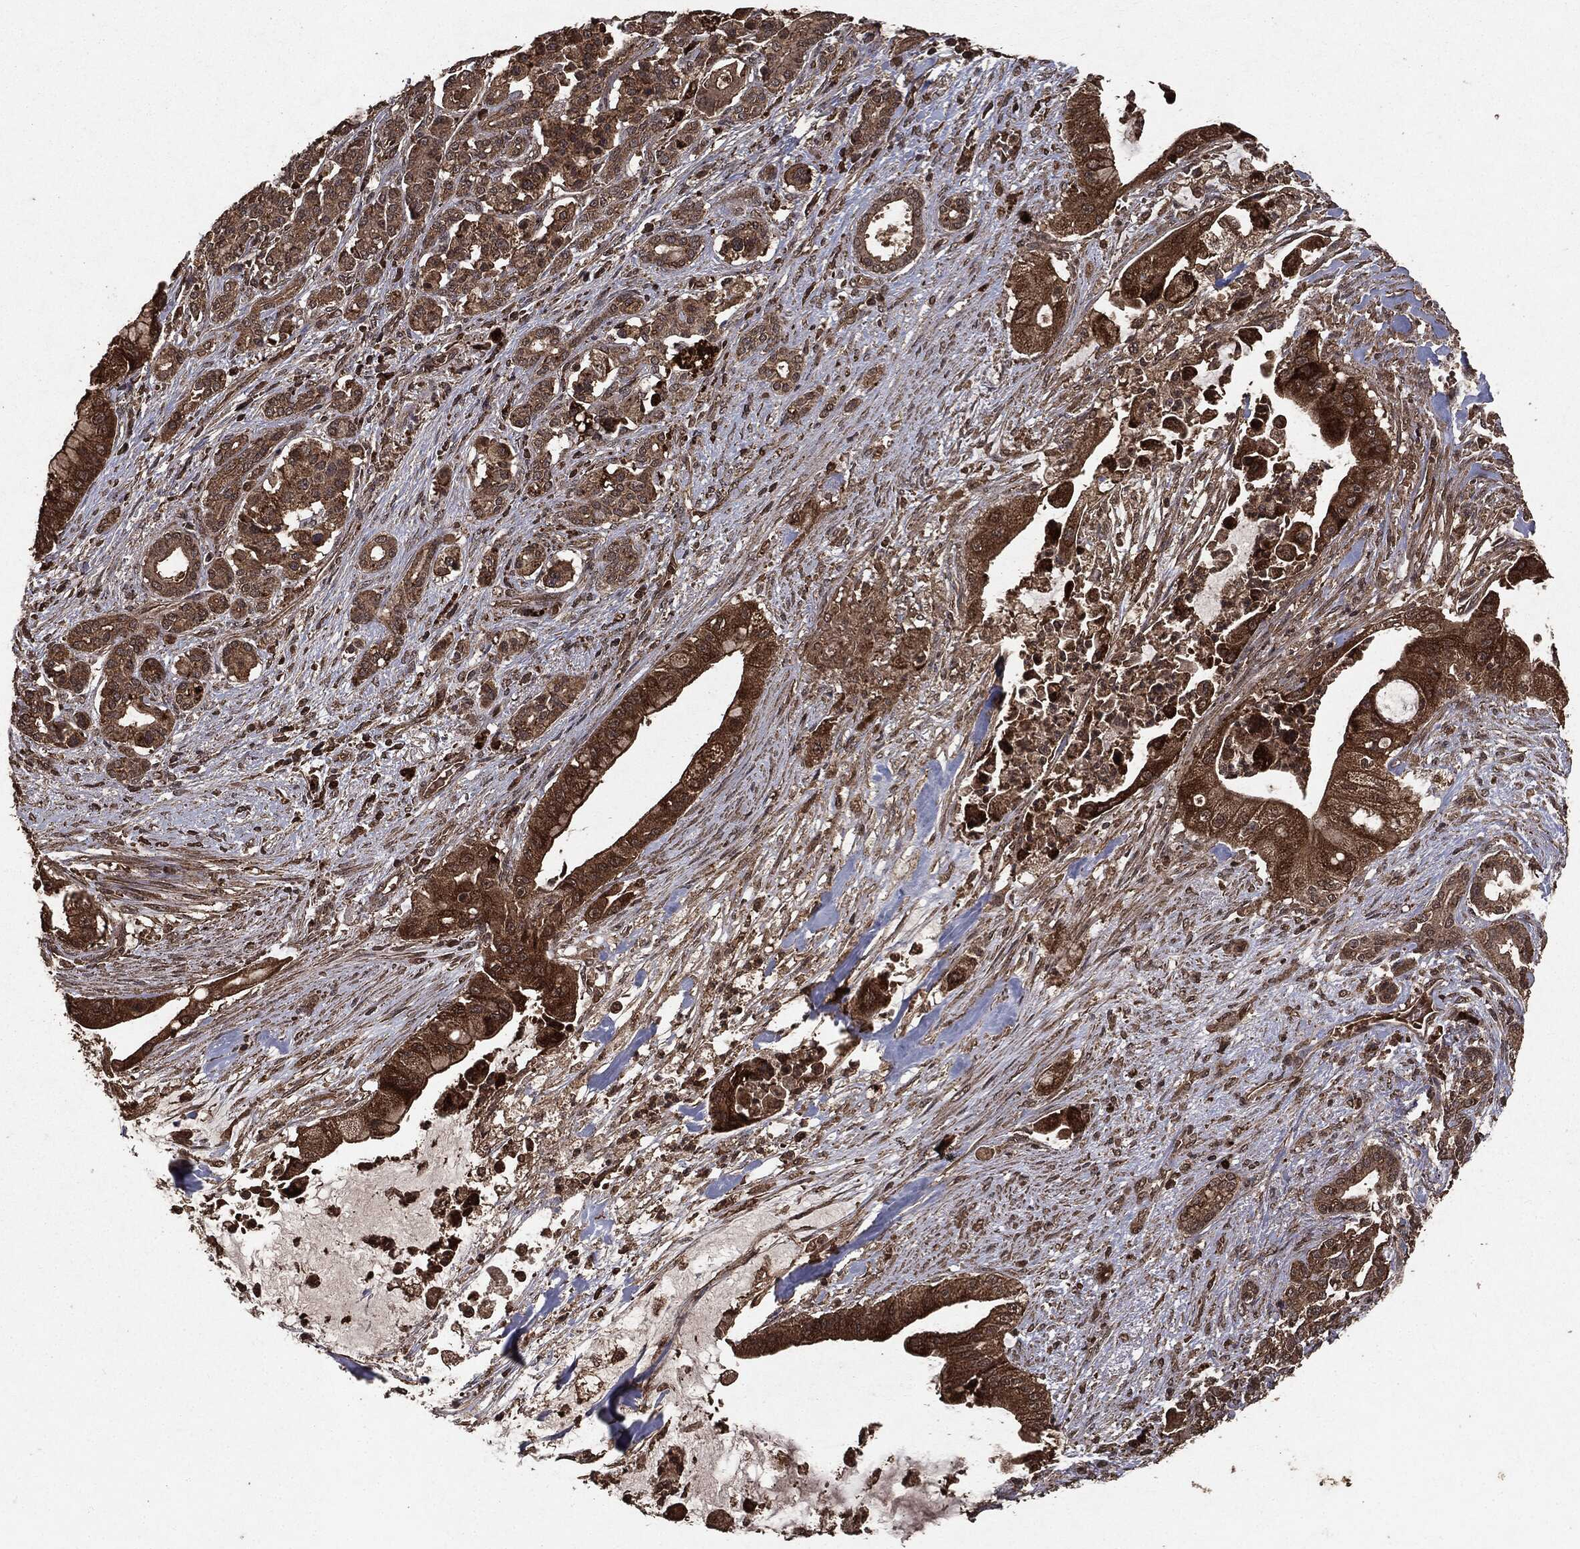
{"staining": {"intensity": "strong", "quantity": ">75%", "location": "cytoplasmic/membranous"}, "tissue": "pancreatic cancer", "cell_type": "Tumor cells", "image_type": "cancer", "snomed": [{"axis": "morphology", "description": "Normal tissue, NOS"}, {"axis": "morphology", "description": "Inflammation, NOS"}, {"axis": "morphology", "description": "Adenocarcinoma, NOS"}, {"axis": "topography", "description": "Pancreas"}], "caption": "This micrograph displays immunohistochemistry staining of human pancreatic cancer (adenocarcinoma), with high strong cytoplasmic/membranous staining in approximately >75% of tumor cells.", "gene": "NME1", "patient": {"sex": "male", "age": 57}}